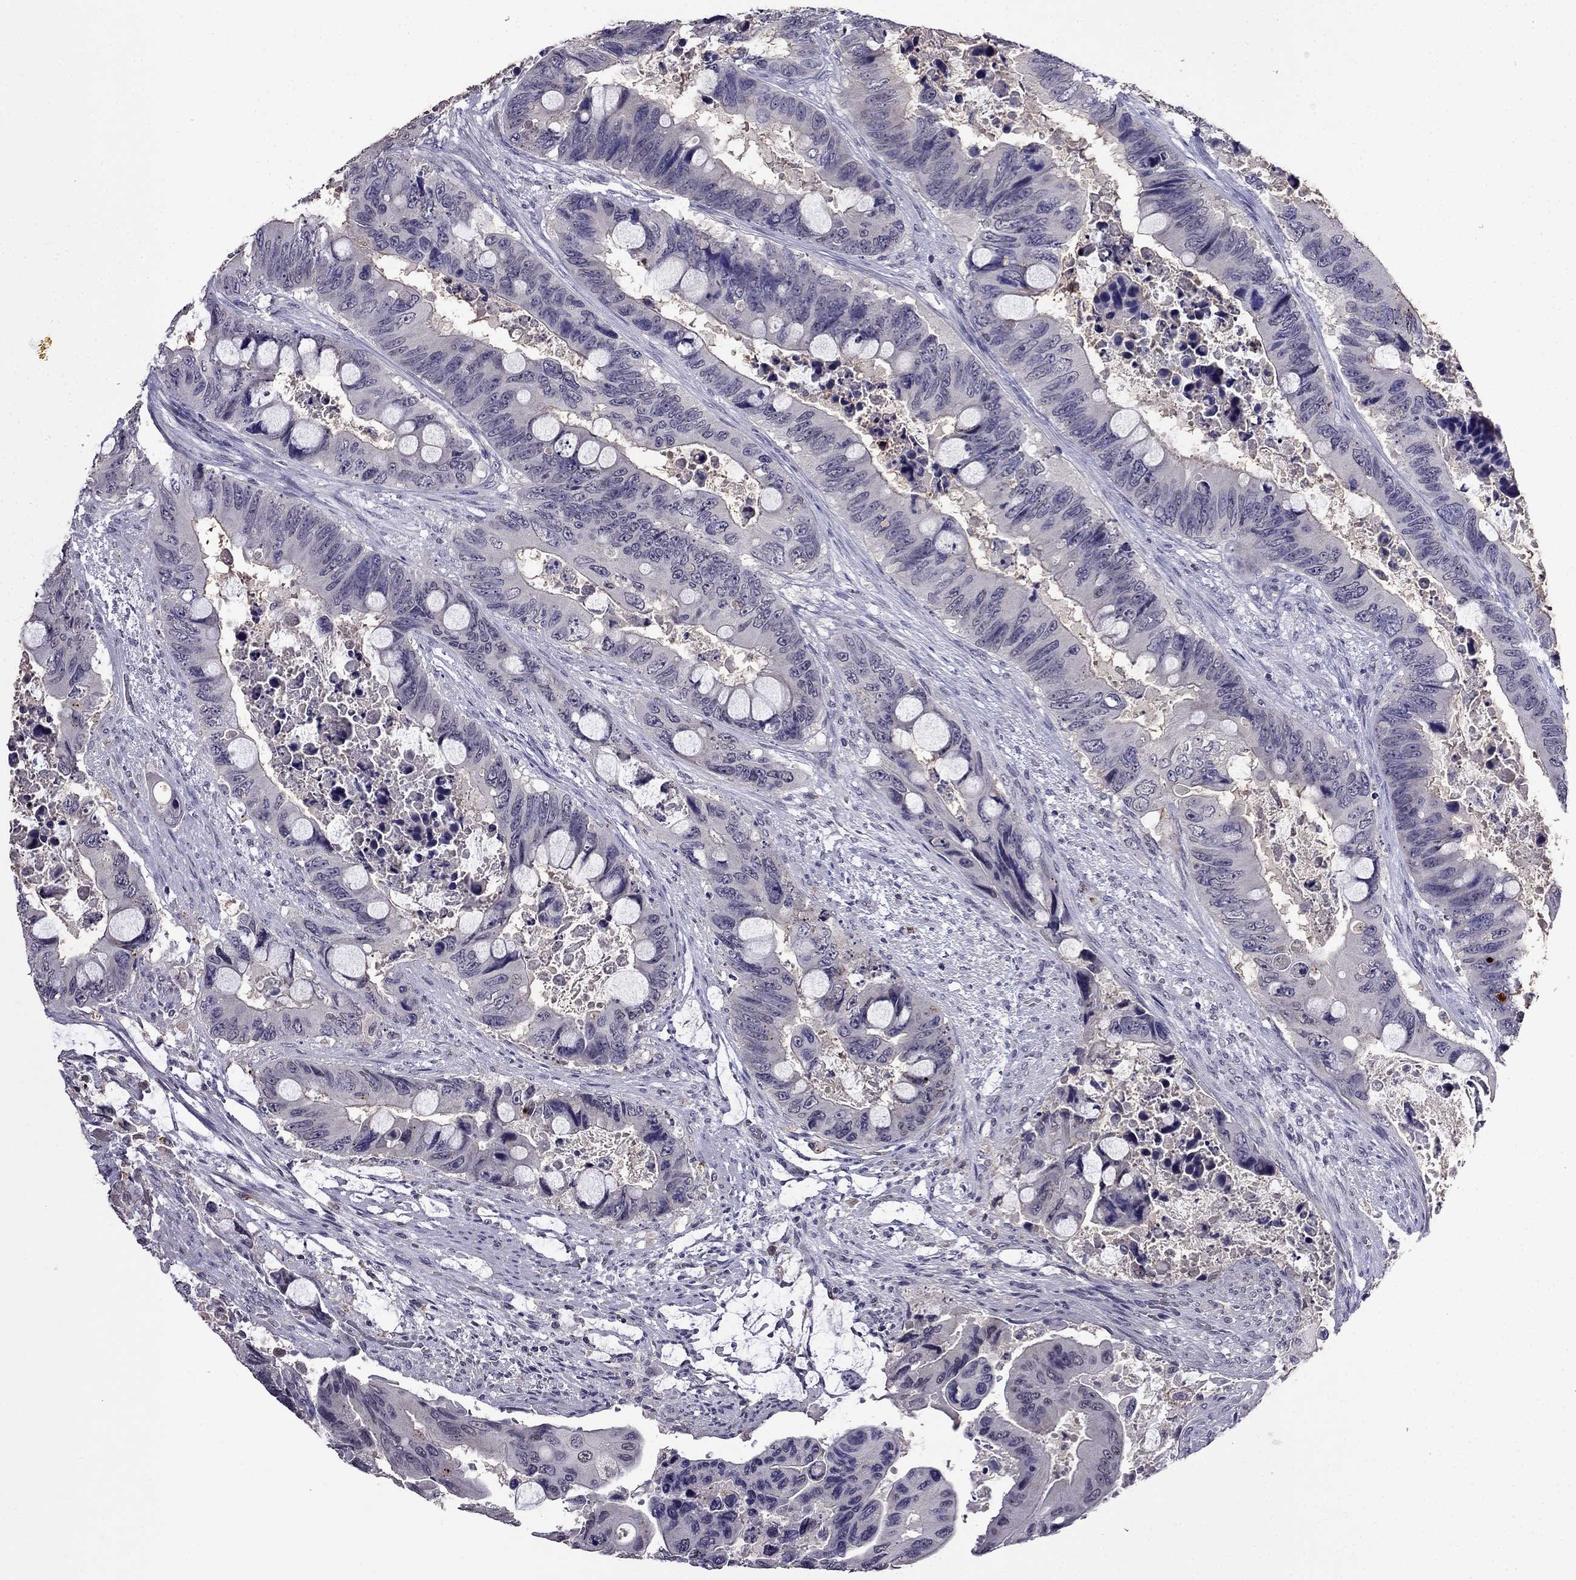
{"staining": {"intensity": "negative", "quantity": "none", "location": "none"}, "tissue": "colorectal cancer", "cell_type": "Tumor cells", "image_type": "cancer", "snomed": [{"axis": "morphology", "description": "Adenocarcinoma, NOS"}, {"axis": "topography", "description": "Rectum"}], "caption": "Human colorectal adenocarcinoma stained for a protein using immunohistochemistry (IHC) demonstrates no expression in tumor cells.", "gene": "AQP9", "patient": {"sex": "male", "age": 63}}